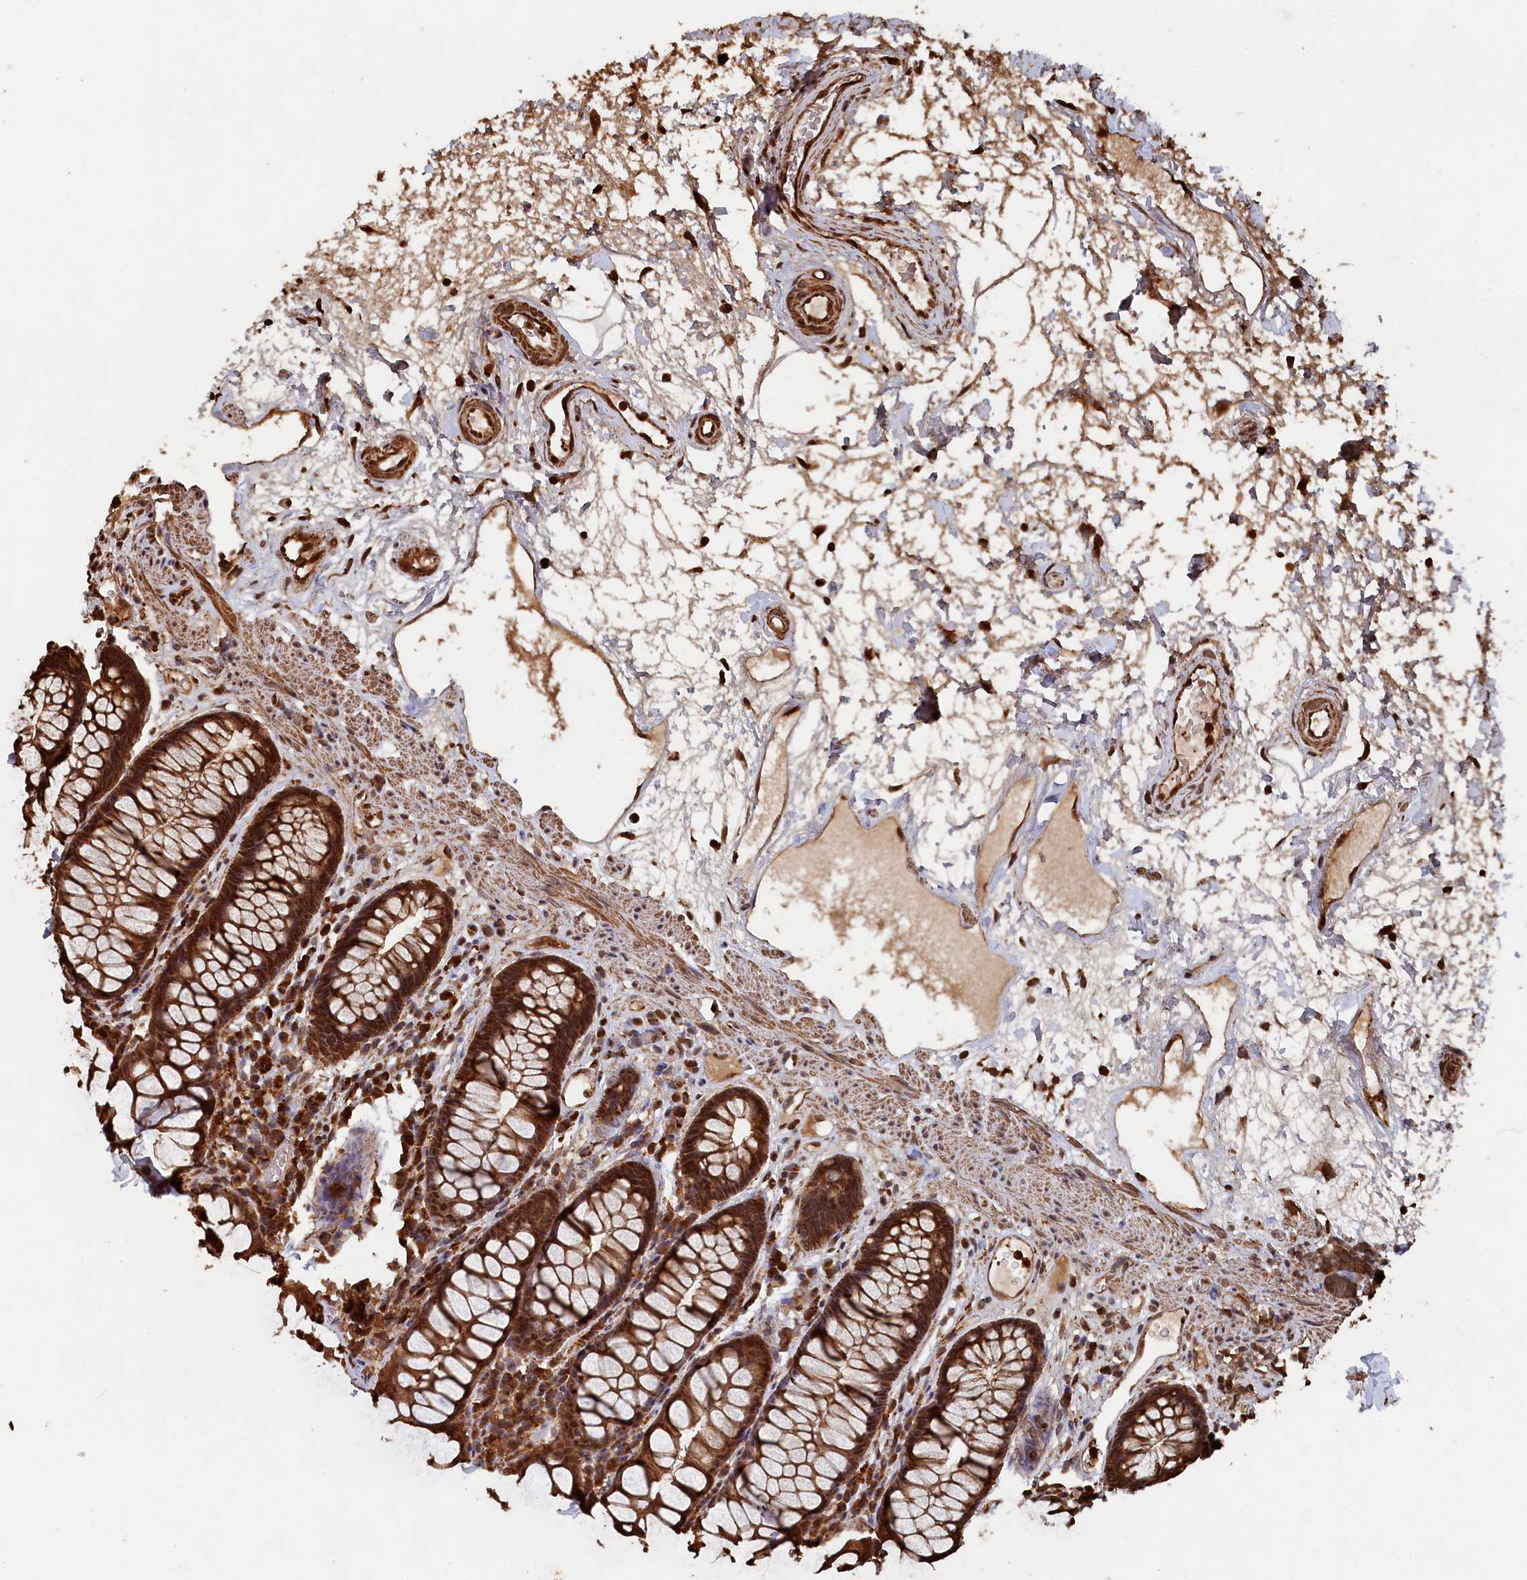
{"staining": {"intensity": "strong", "quantity": ">75%", "location": "cytoplasmic/membranous"}, "tissue": "rectum", "cell_type": "Glandular cells", "image_type": "normal", "snomed": [{"axis": "morphology", "description": "Normal tissue, NOS"}, {"axis": "topography", "description": "Rectum"}], "caption": "IHC (DAB (3,3'-diaminobenzidine)) staining of benign rectum shows strong cytoplasmic/membranous protein expression in about >75% of glandular cells.", "gene": "PIGN", "patient": {"sex": "male", "age": 64}}